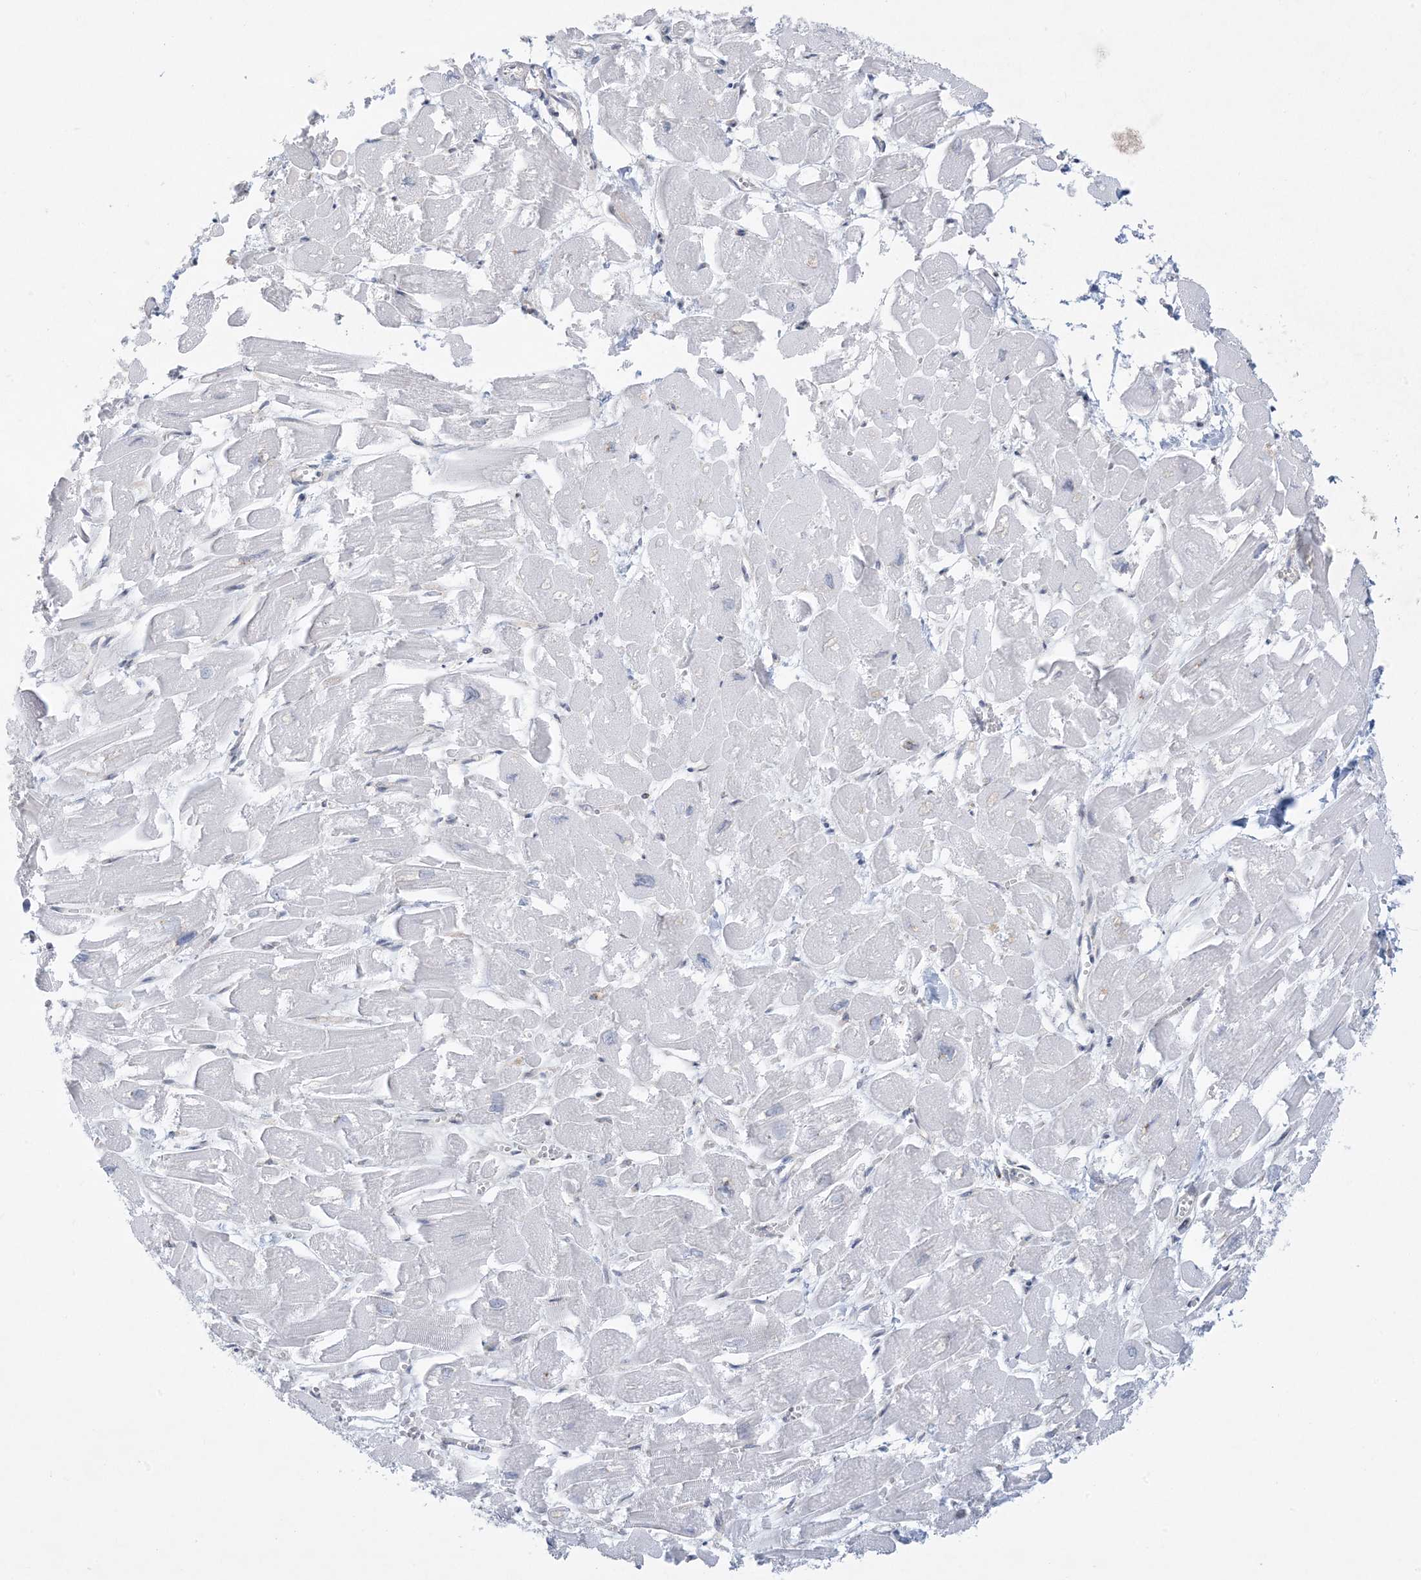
{"staining": {"intensity": "negative", "quantity": "none", "location": "none"}, "tissue": "heart muscle", "cell_type": "Cardiomyocytes", "image_type": "normal", "snomed": [{"axis": "morphology", "description": "Normal tissue, NOS"}, {"axis": "topography", "description": "Heart"}], "caption": "An image of human heart muscle is negative for staining in cardiomyocytes. Nuclei are stained in blue.", "gene": "SLAMF9", "patient": {"sex": "male", "age": 54}}